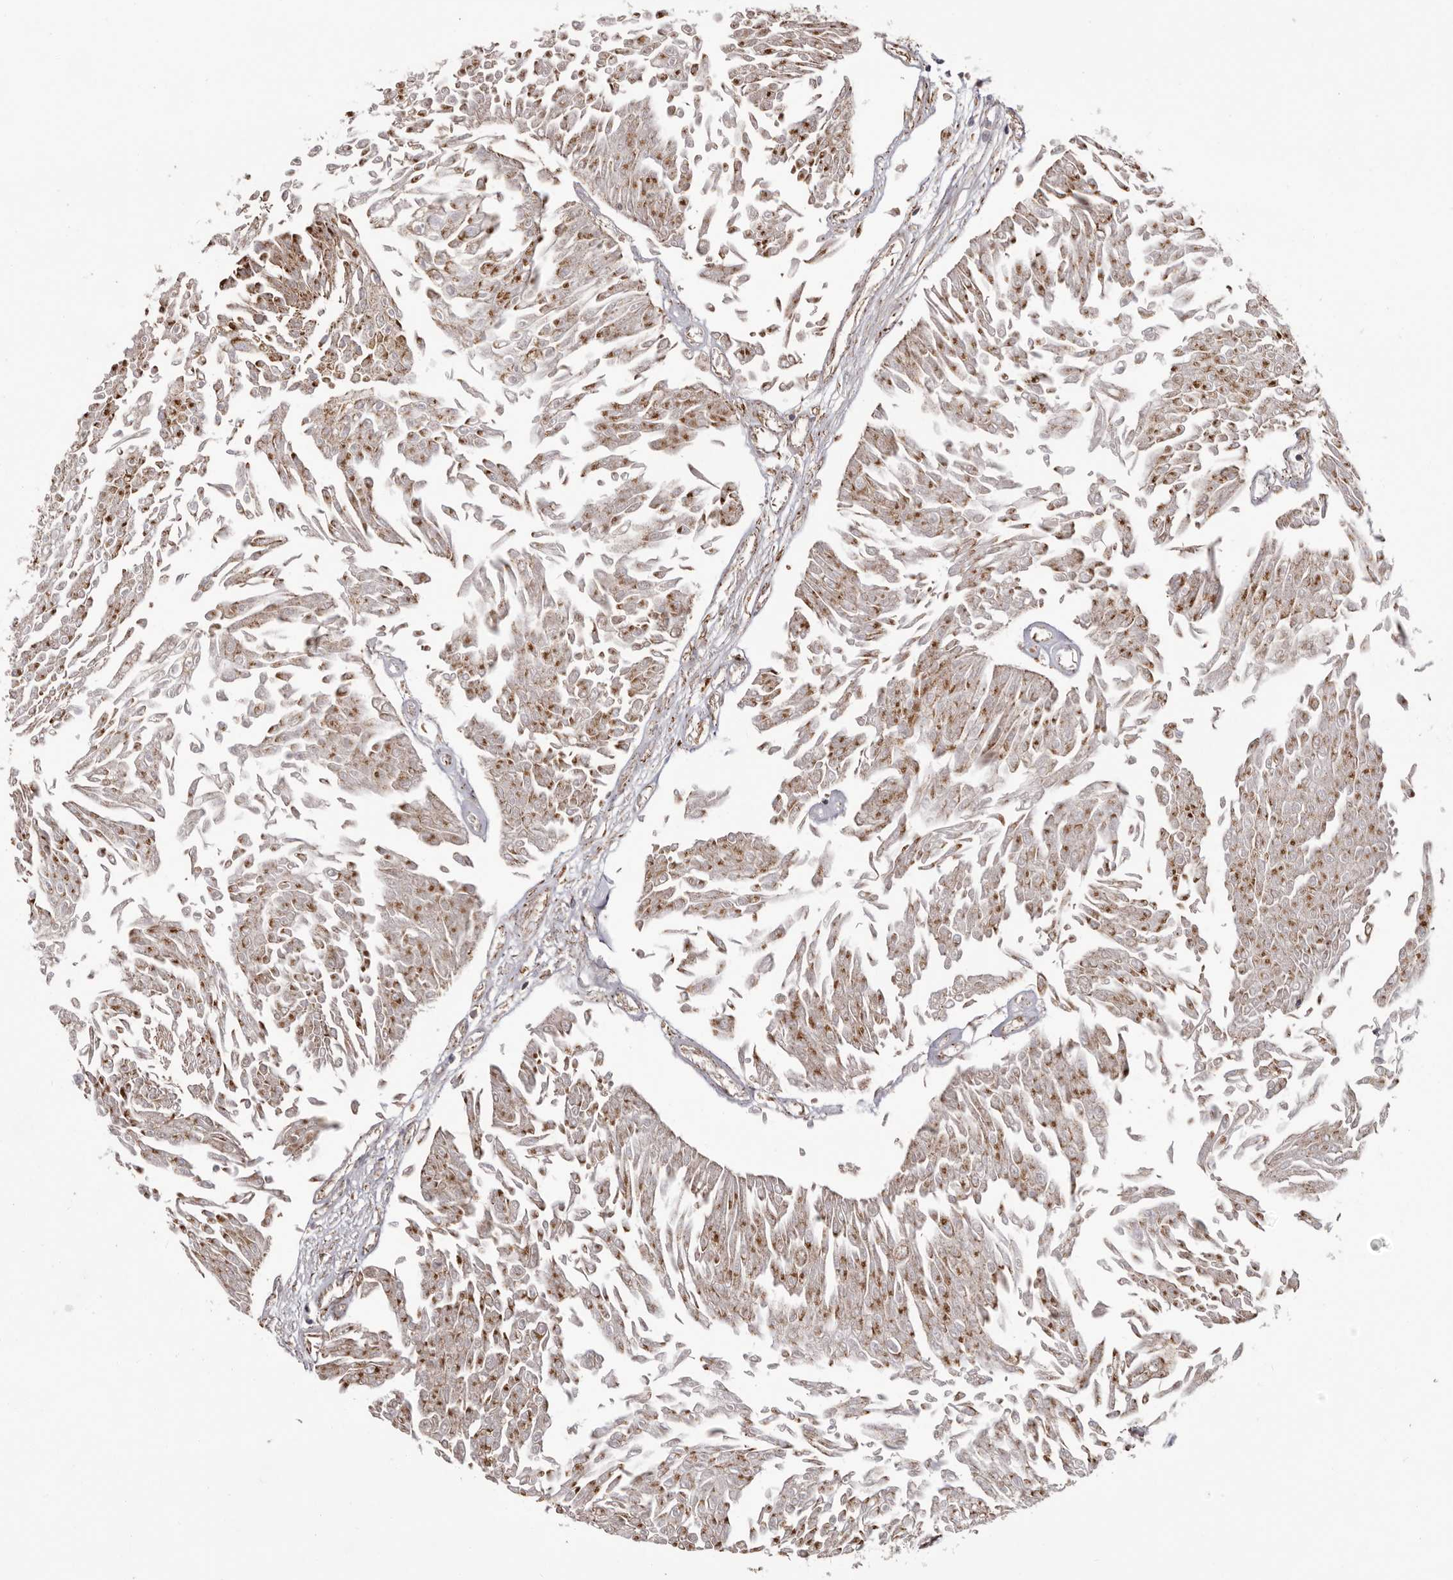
{"staining": {"intensity": "strong", "quantity": ">75%", "location": "cytoplasmic/membranous"}, "tissue": "urothelial cancer", "cell_type": "Tumor cells", "image_type": "cancer", "snomed": [{"axis": "morphology", "description": "Urothelial carcinoma, Low grade"}, {"axis": "topography", "description": "Urinary bladder"}], "caption": "A micrograph of urothelial carcinoma (low-grade) stained for a protein demonstrates strong cytoplasmic/membranous brown staining in tumor cells.", "gene": "CHRM2", "patient": {"sex": "male", "age": 67}}